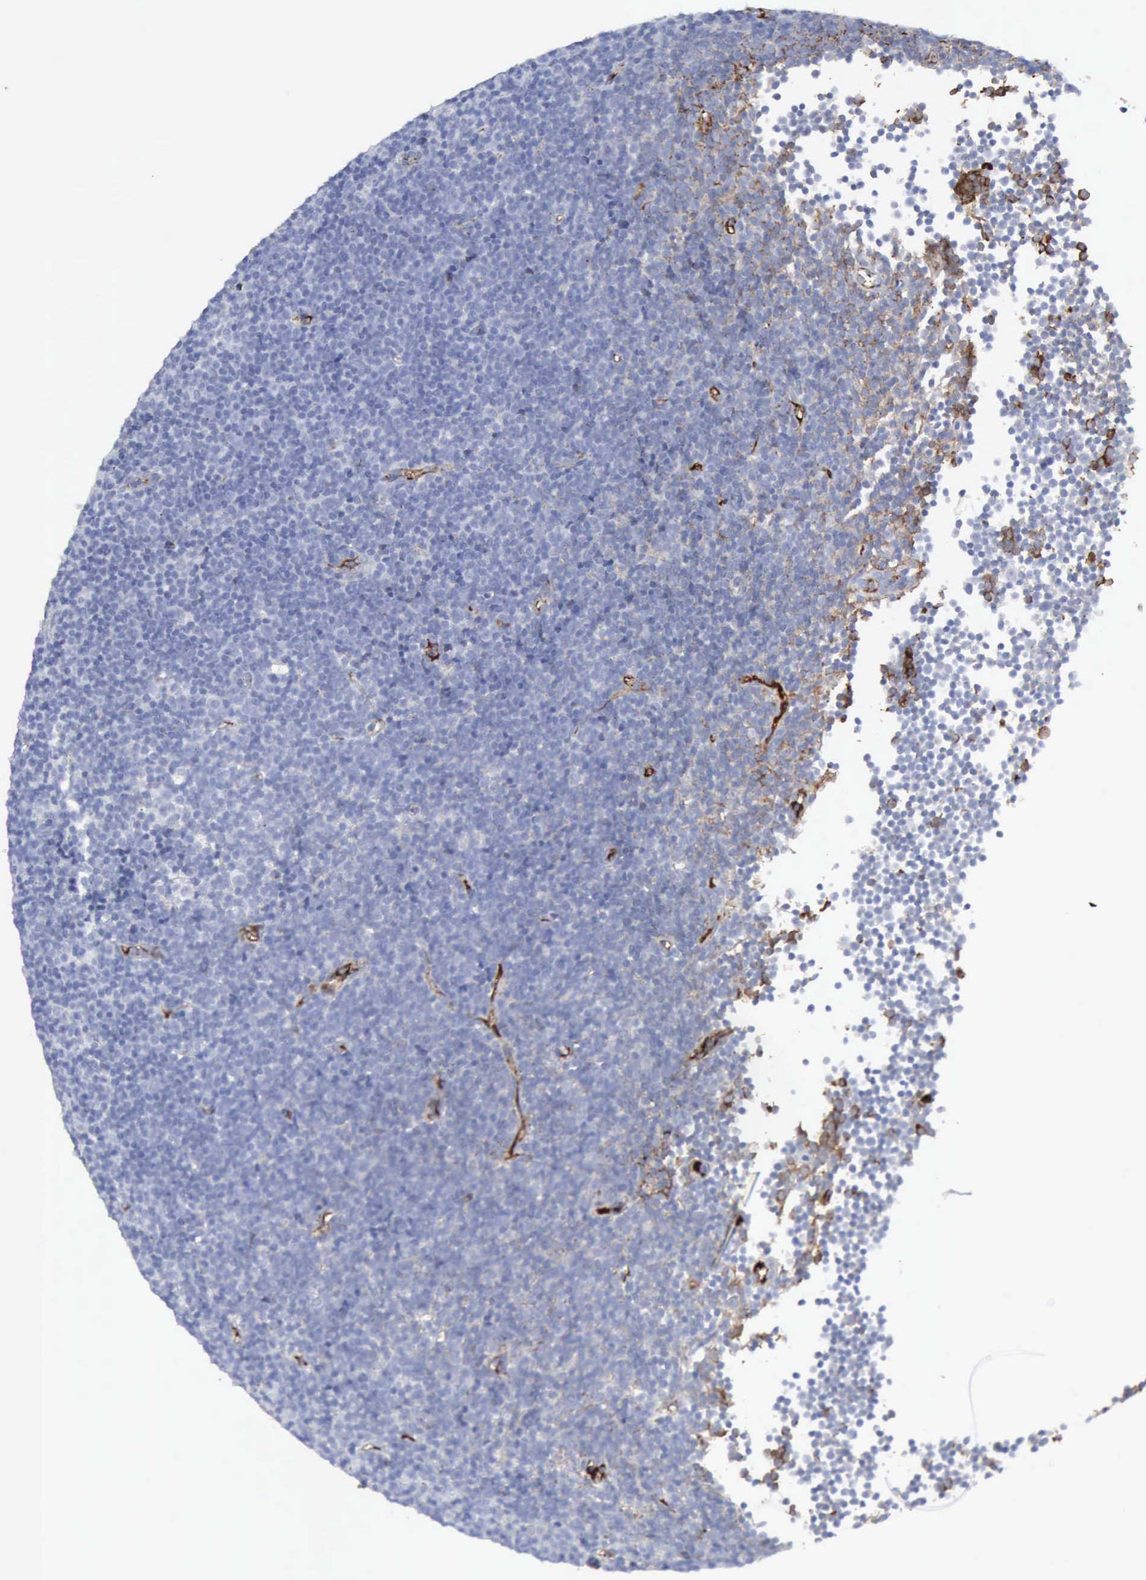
{"staining": {"intensity": "negative", "quantity": "none", "location": "none"}, "tissue": "lymphoma", "cell_type": "Tumor cells", "image_type": "cancer", "snomed": [{"axis": "morphology", "description": "Malignant lymphoma, non-Hodgkin's type, Low grade"}, {"axis": "topography", "description": "Lymph node"}], "caption": "Immunohistochemistry (IHC) image of neoplastic tissue: human low-grade malignant lymphoma, non-Hodgkin's type stained with DAB displays no significant protein positivity in tumor cells.", "gene": "C4BPA", "patient": {"sex": "male", "age": 57}}